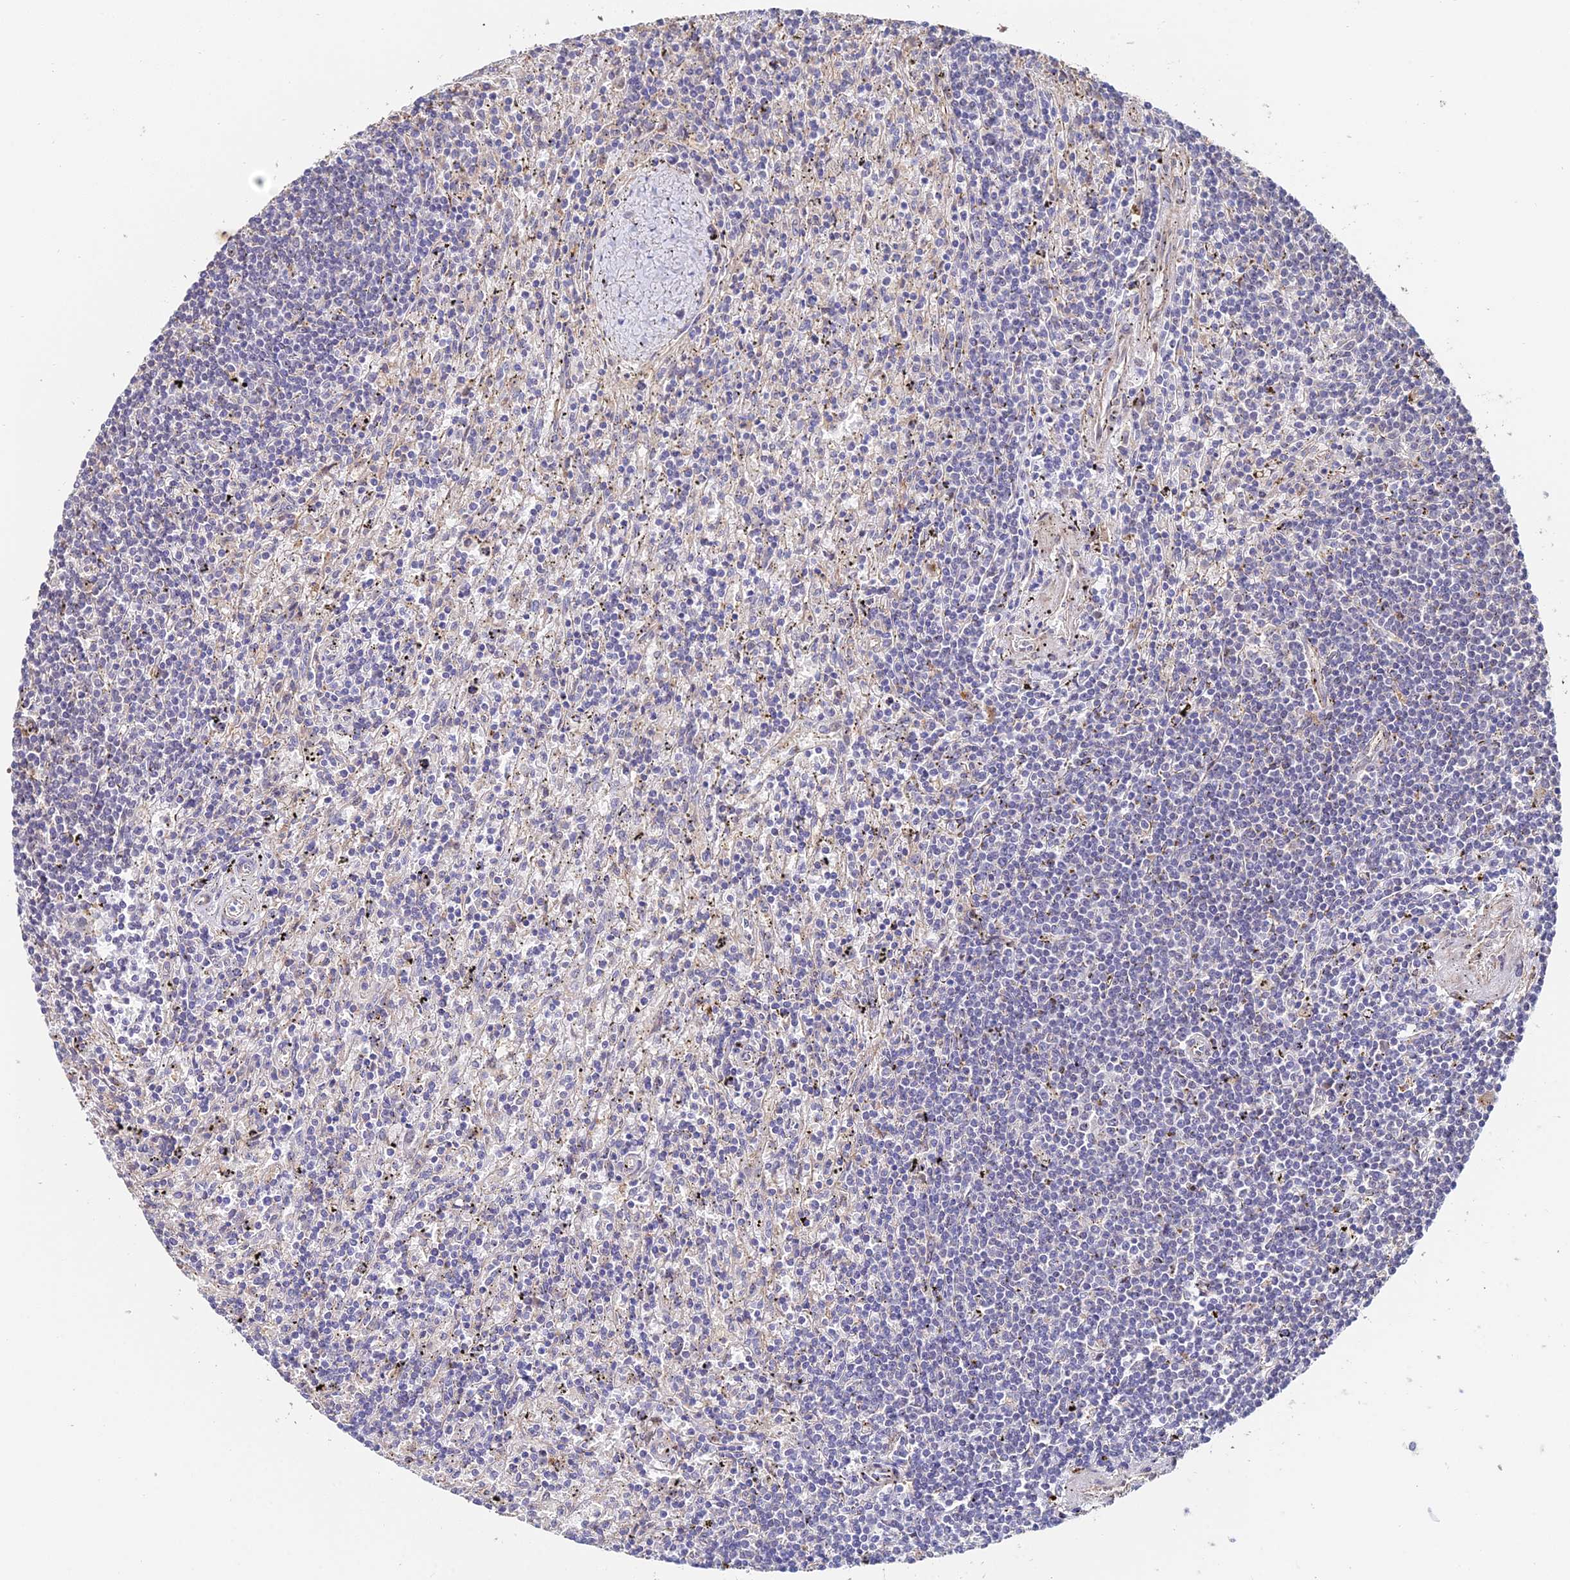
{"staining": {"intensity": "negative", "quantity": "none", "location": "none"}, "tissue": "lymphoma", "cell_type": "Tumor cells", "image_type": "cancer", "snomed": [{"axis": "morphology", "description": "Malignant lymphoma, non-Hodgkin's type, Low grade"}, {"axis": "topography", "description": "Spleen"}], "caption": "Tumor cells show no significant protein expression in low-grade malignant lymphoma, non-Hodgkin's type.", "gene": "ACTR5", "patient": {"sex": "male", "age": 76}}